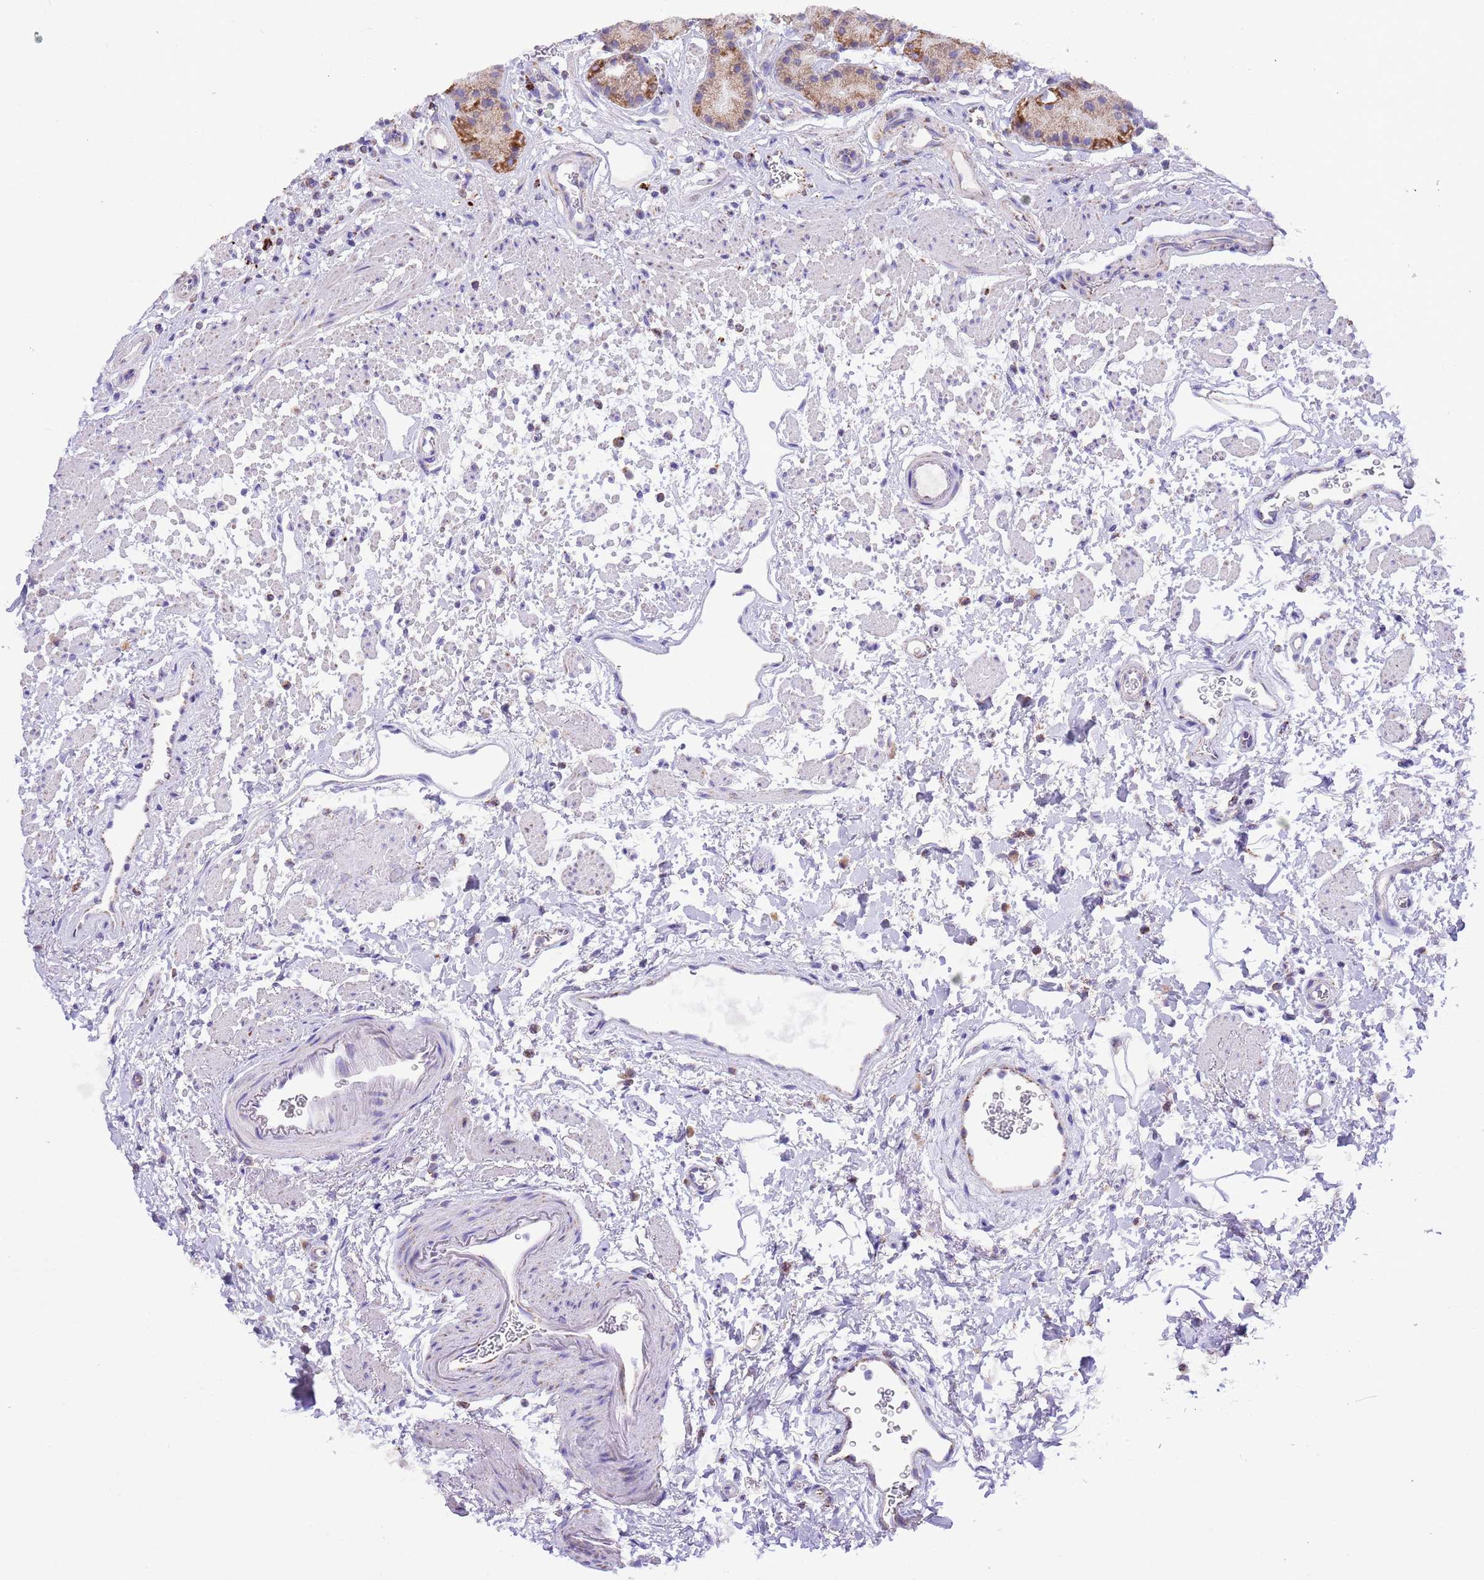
{"staining": {"intensity": "moderate", "quantity": ">75%", "location": "cytoplasmic/membranous"}, "tissue": "stomach", "cell_type": "Glandular cells", "image_type": "normal", "snomed": [{"axis": "morphology", "description": "Normal tissue, NOS"}, {"axis": "topography", "description": "Stomach"}], "caption": "Glandular cells demonstrate medium levels of moderate cytoplasmic/membranous expression in approximately >75% of cells in benign human stomach. The staining was performed using DAB, with brown indicating positive protein expression. Nuclei are stained blue with hematoxylin.", "gene": "TEKTIP1", "patient": {"sex": "male", "age": 63}}